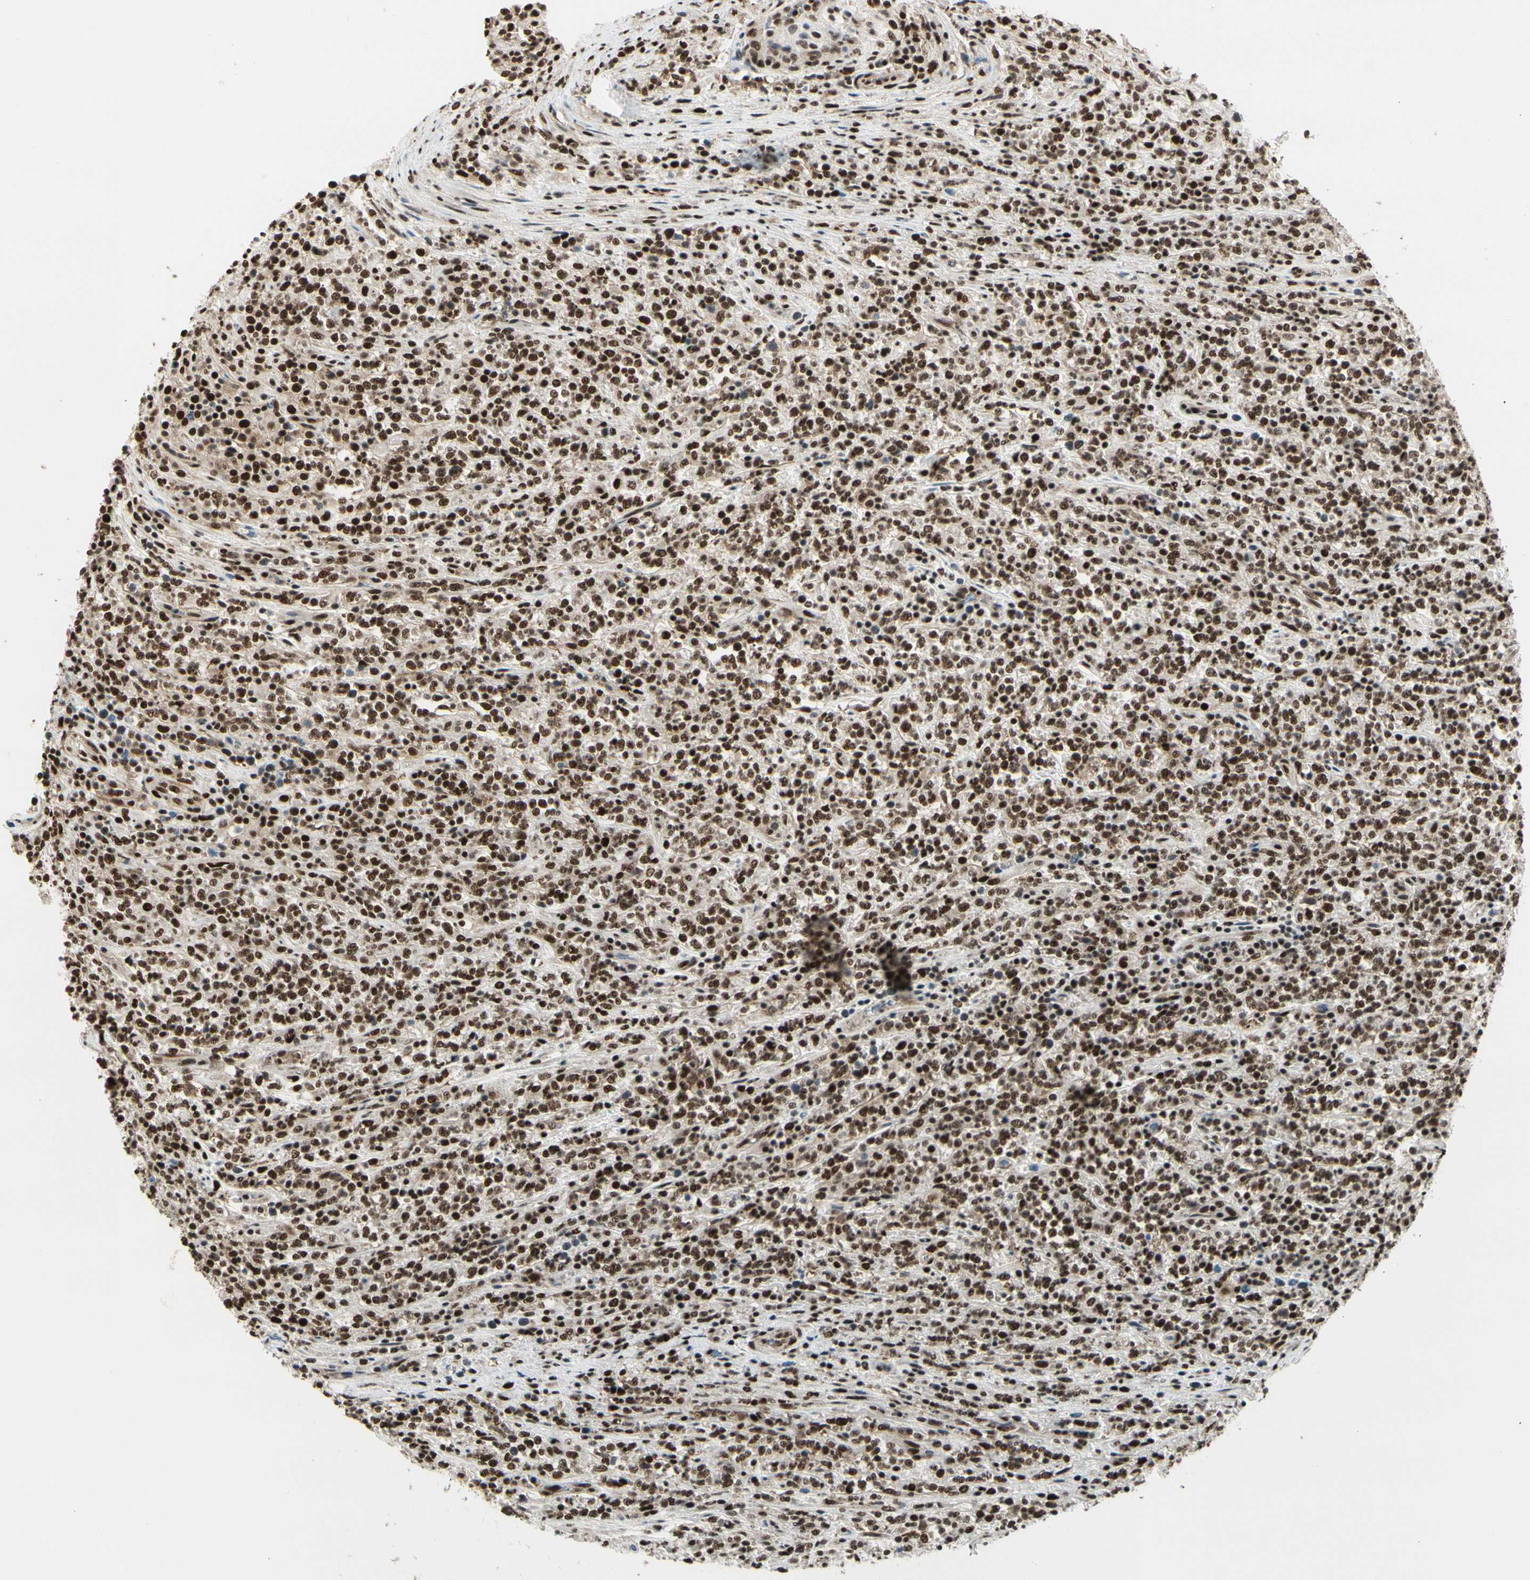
{"staining": {"intensity": "strong", "quantity": ">75%", "location": "nuclear"}, "tissue": "lymphoma", "cell_type": "Tumor cells", "image_type": "cancer", "snomed": [{"axis": "morphology", "description": "Malignant lymphoma, non-Hodgkin's type, High grade"}, {"axis": "topography", "description": "Soft tissue"}], "caption": "A high-resolution micrograph shows immunohistochemistry staining of lymphoma, which shows strong nuclear expression in approximately >75% of tumor cells. (DAB (3,3'-diaminobenzidine) = brown stain, brightfield microscopy at high magnification).", "gene": "HEXIM1", "patient": {"sex": "male", "age": 18}}